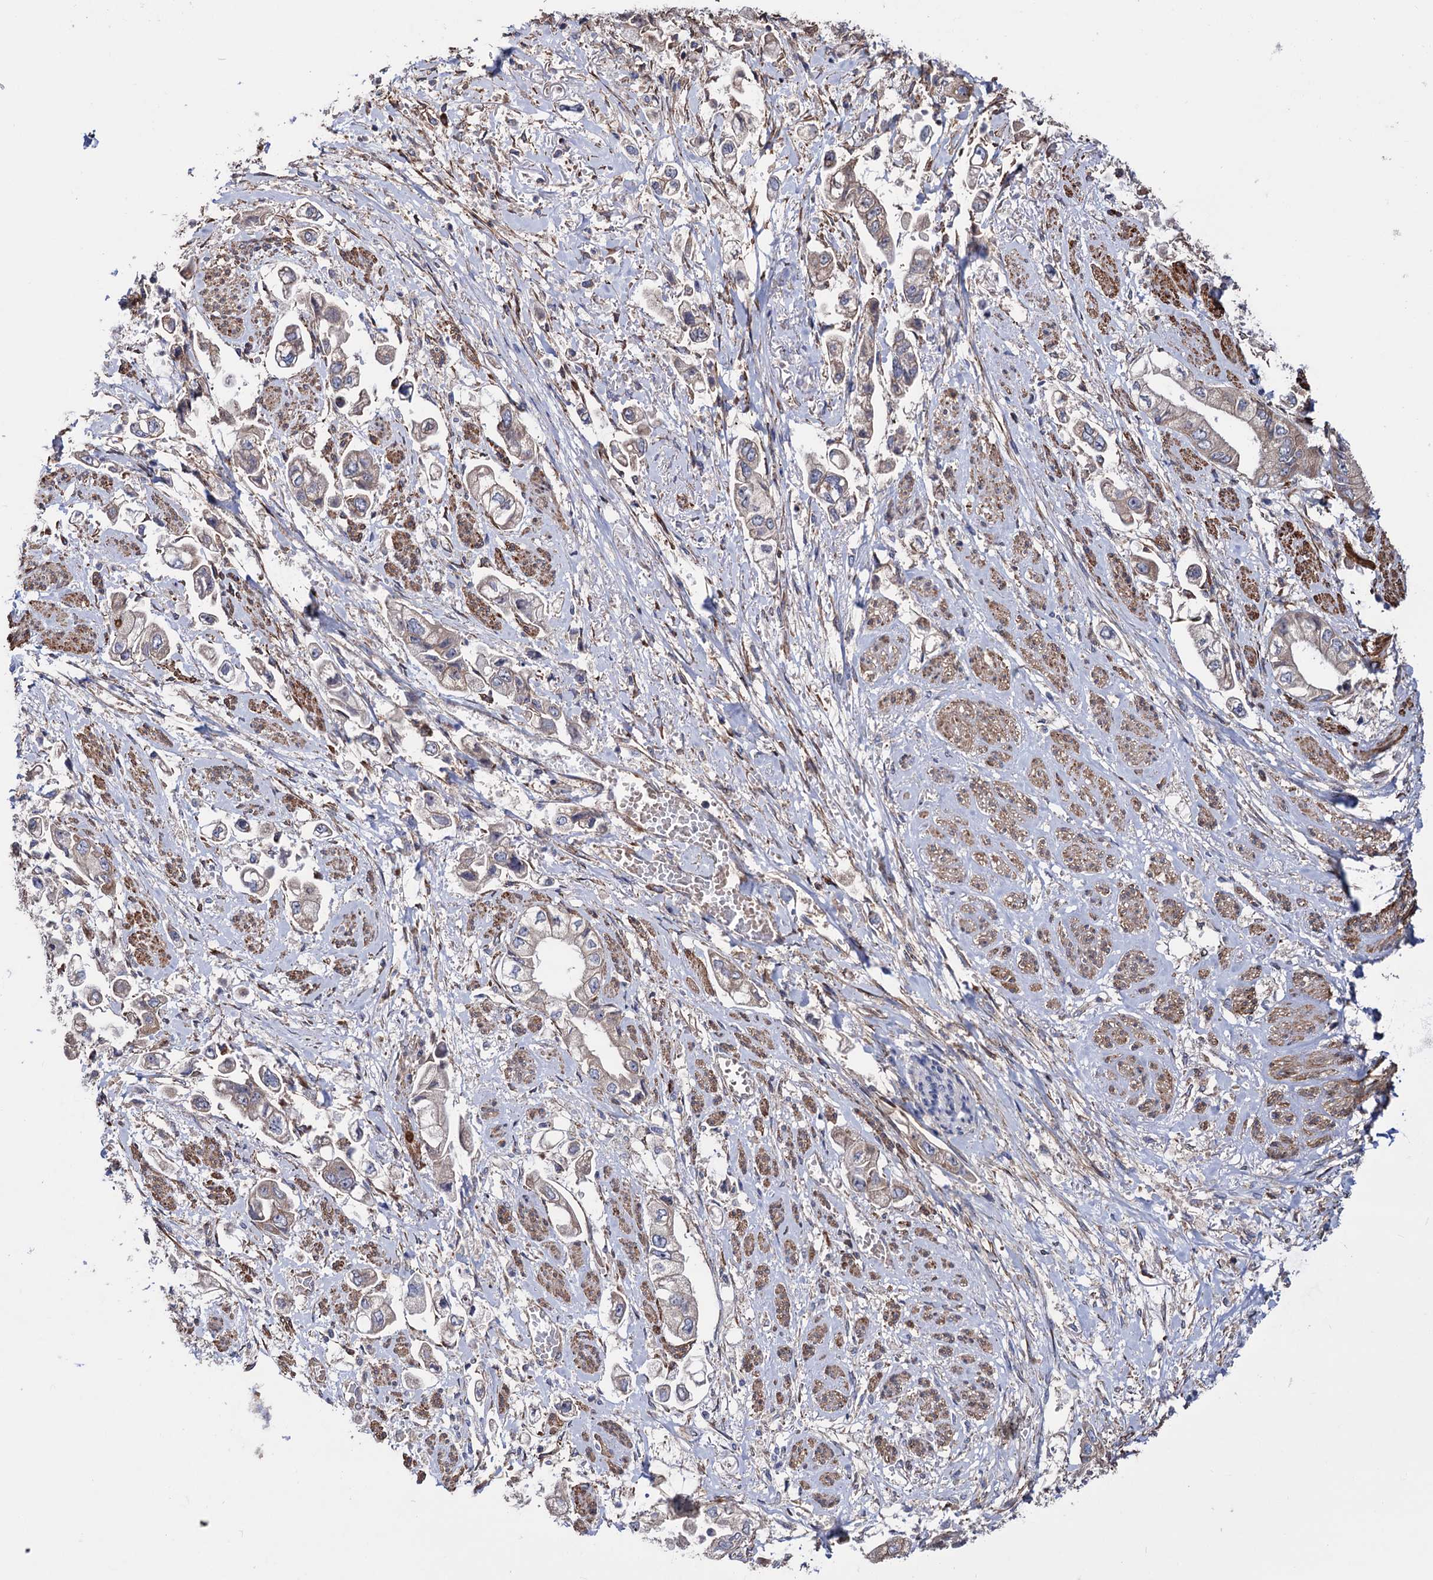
{"staining": {"intensity": "weak", "quantity": "25%-75%", "location": "cytoplasmic/membranous"}, "tissue": "stomach cancer", "cell_type": "Tumor cells", "image_type": "cancer", "snomed": [{"axis": "morphology", "description": "Adenocarcinoma, NOS"}, {"axis": "topography", "description": "Stomach"}], "caption": "Approximately 25%-75% of tumor cells in stomach cancer (adenocarcinoma) demonstrate weak cytoplasmic/membranous protein staining as visualized by brown immunohistochemical staining.", "gene": "FERMT2", "patient": {"sex": "male", "age": 62}}